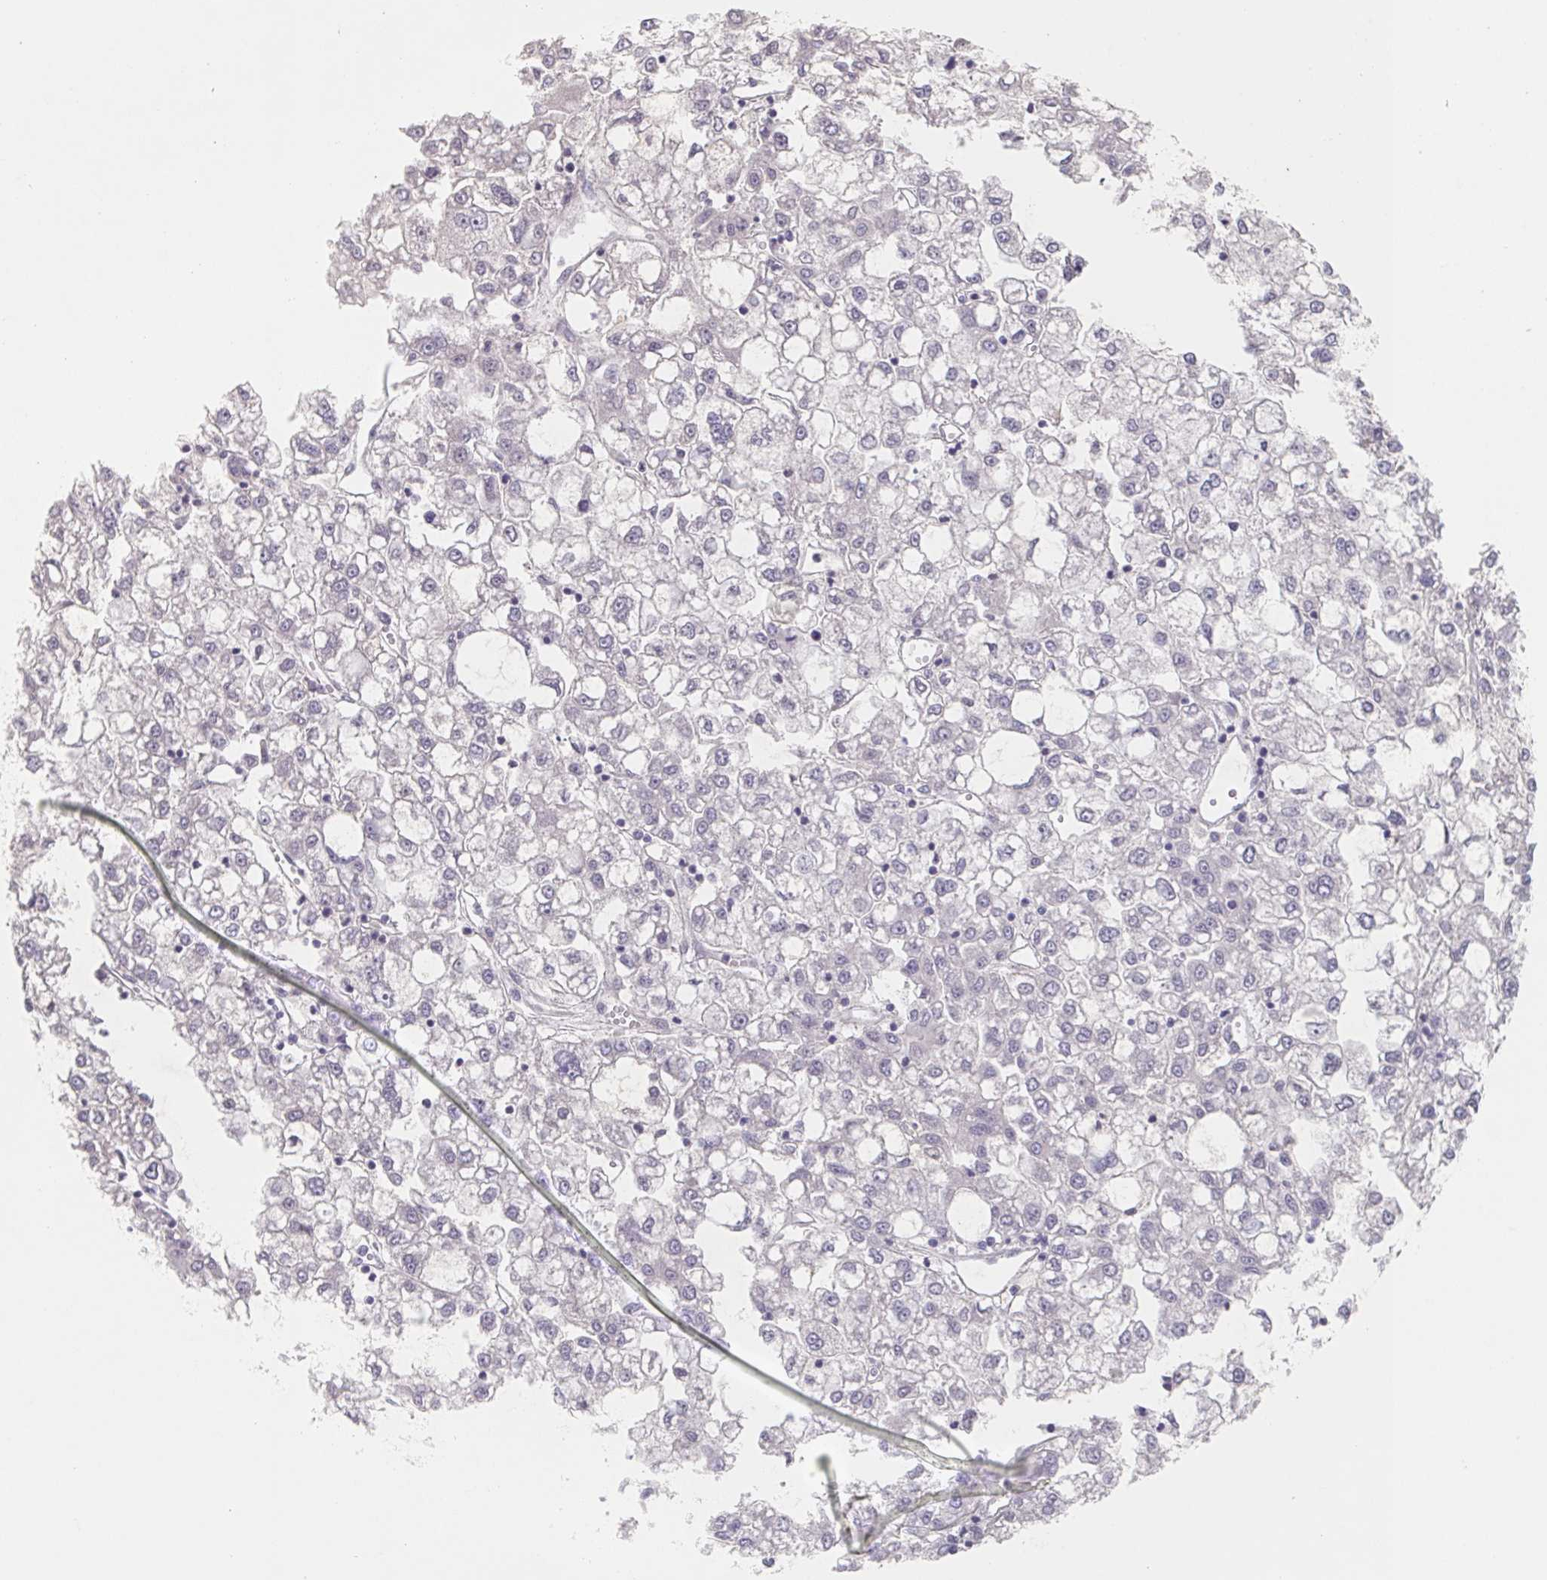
{"staining": {"intensity": "negative", "quantity": "none", "location": "none"}, "tissue": "liver cancer", "cell_type": "Tumor cells", "image_type": "cancer", "snomed": [{"axis": "morphology", "description": "Carcinoma, Hepatocellular, NOS"}, {"axis": "topography", "description": "Liver"}], "caption": "Immunohistochemical staining of liver cancer (hepatocellular carcinoma) displays no significant expression in tumor cells.", "gene": "INSL5", "patient": {"sex": "male", "age": 40}}